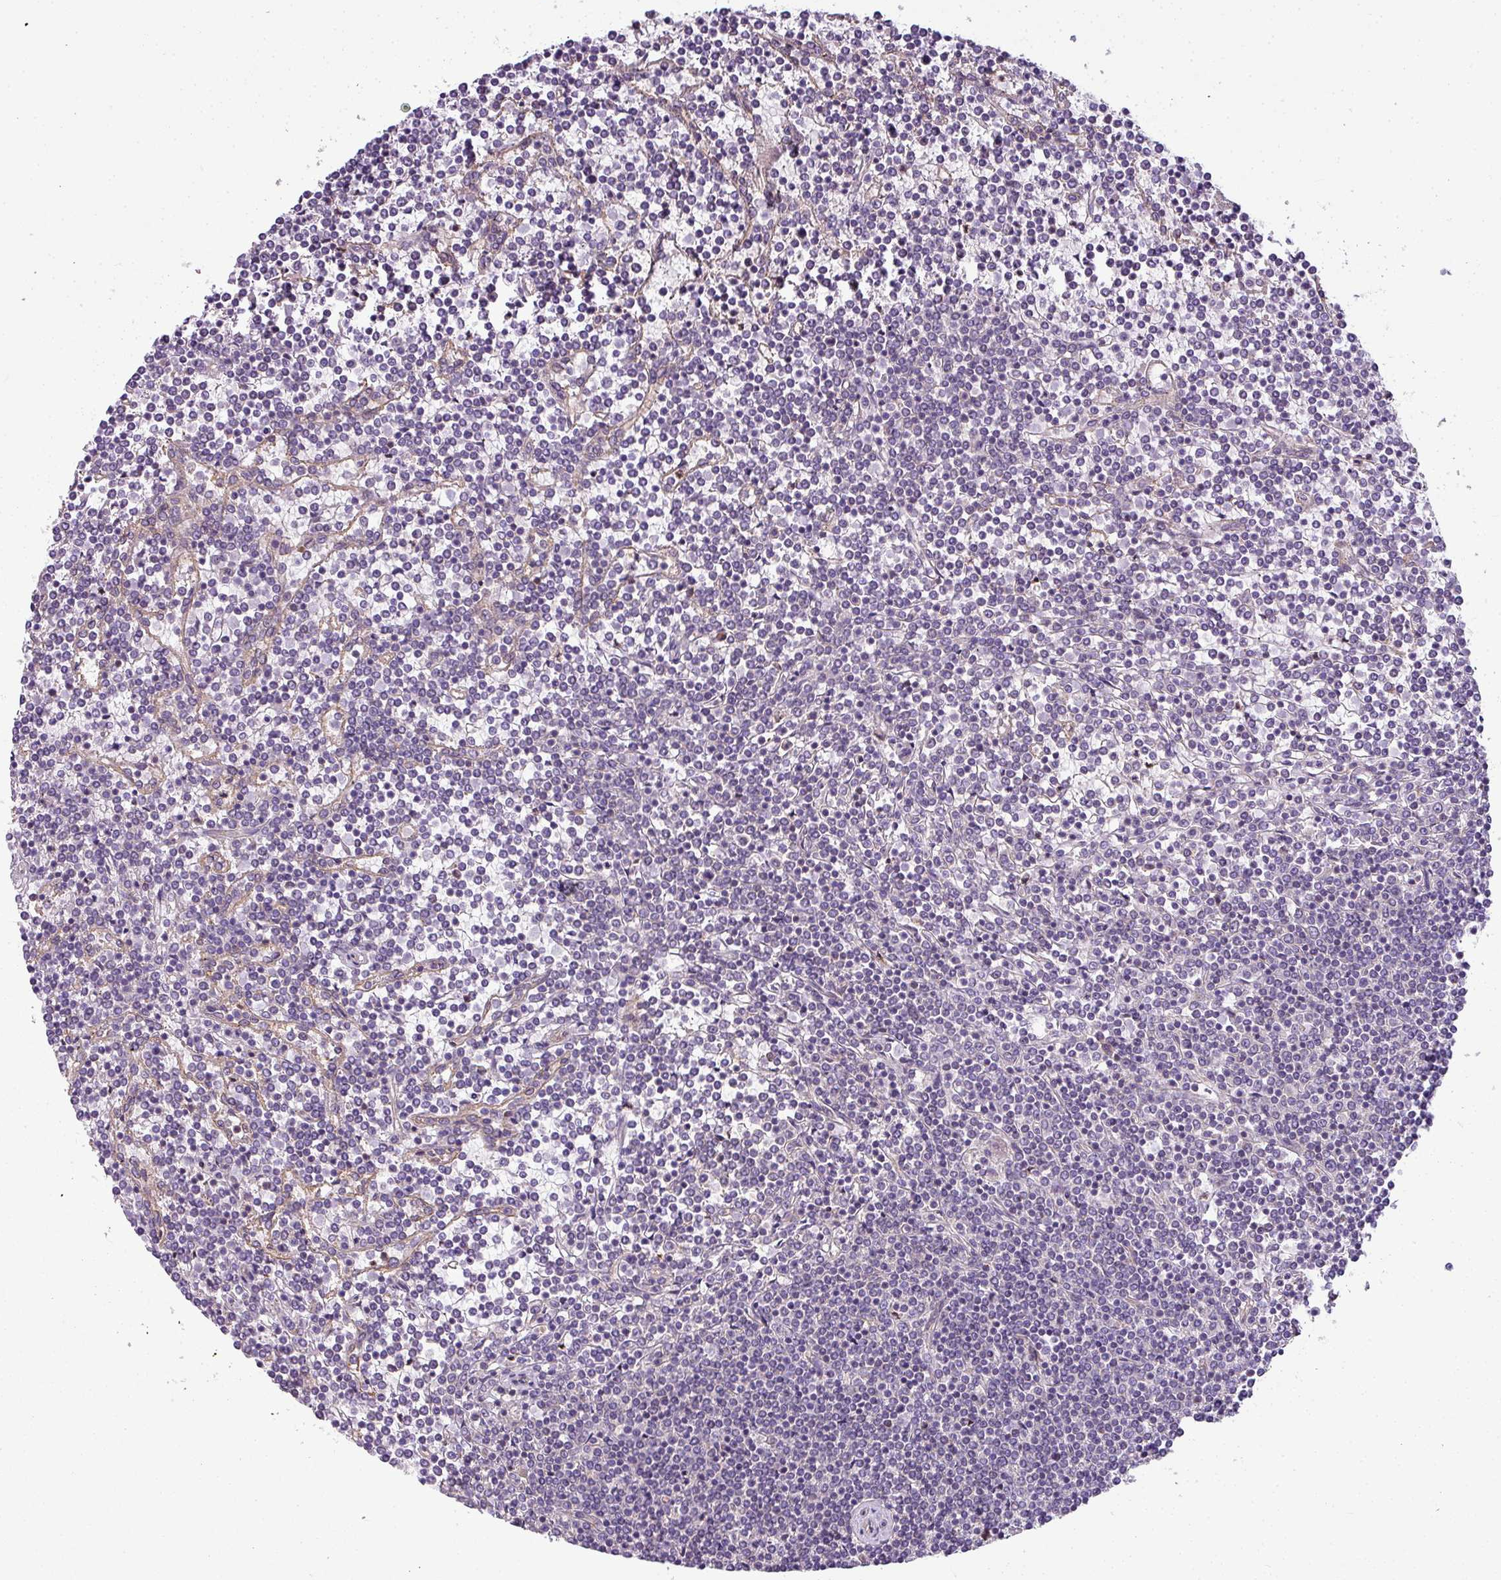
{"staining": {"intensity": "negative", "quantity": "none", "location": "none"}, "tissue": "lymphoma", "cell_type": "Tumor cells", "image_type": "cancer", "snomed": [{"axis": "morphology", "description": "Malignant lymphoma, non-Hodgkin's type, Low grade"}, {"axis": "topography", "description": "Spleen"}], "caption": "Immunohistochemistry micrograph of neoplastic tissue: lymphoma stained with DAB displays no significant protein positivity in tumor cells. Nuclei are stained in blue.", "gene": "PALS2", "patient": {"sex": "female", "age": 19}}